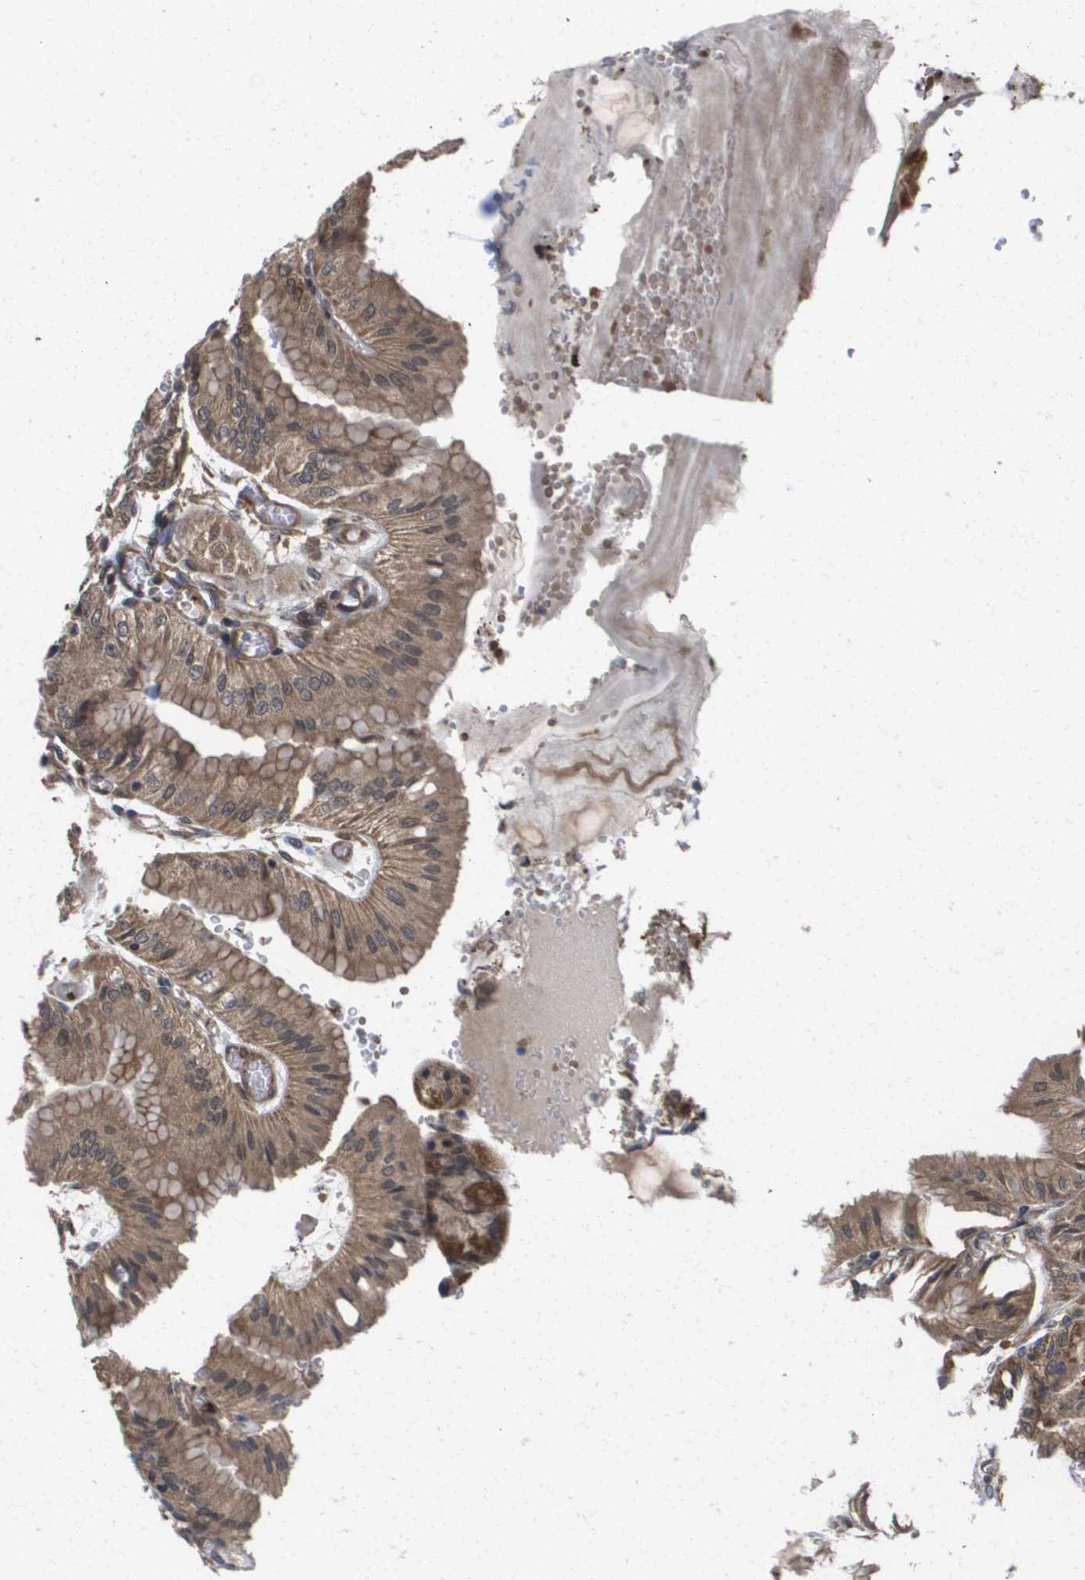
{"staining": {"intensity": "moderate", "quantity": ">75%", "location": "cytoplasmic/membranous"}, "tissue": "stomach", "cell_type": "Glandular cells", "image_type": "normal", "snomed": [{"axis": "morphology", "description": "Normal tissue, NOS"}, {"axis": "topography", "description": "Stomach, lower"}], "caption": "Stomach stained with DAB (3,3'-diaminobenzidine) immunohistochemistry (IHC) shows medium levels of moderate cytoplasmic/membranous positivity in approximately >75% of glandular cells.", "gene": "RBM38", "patient": {"sex": "male", "age": 71}}